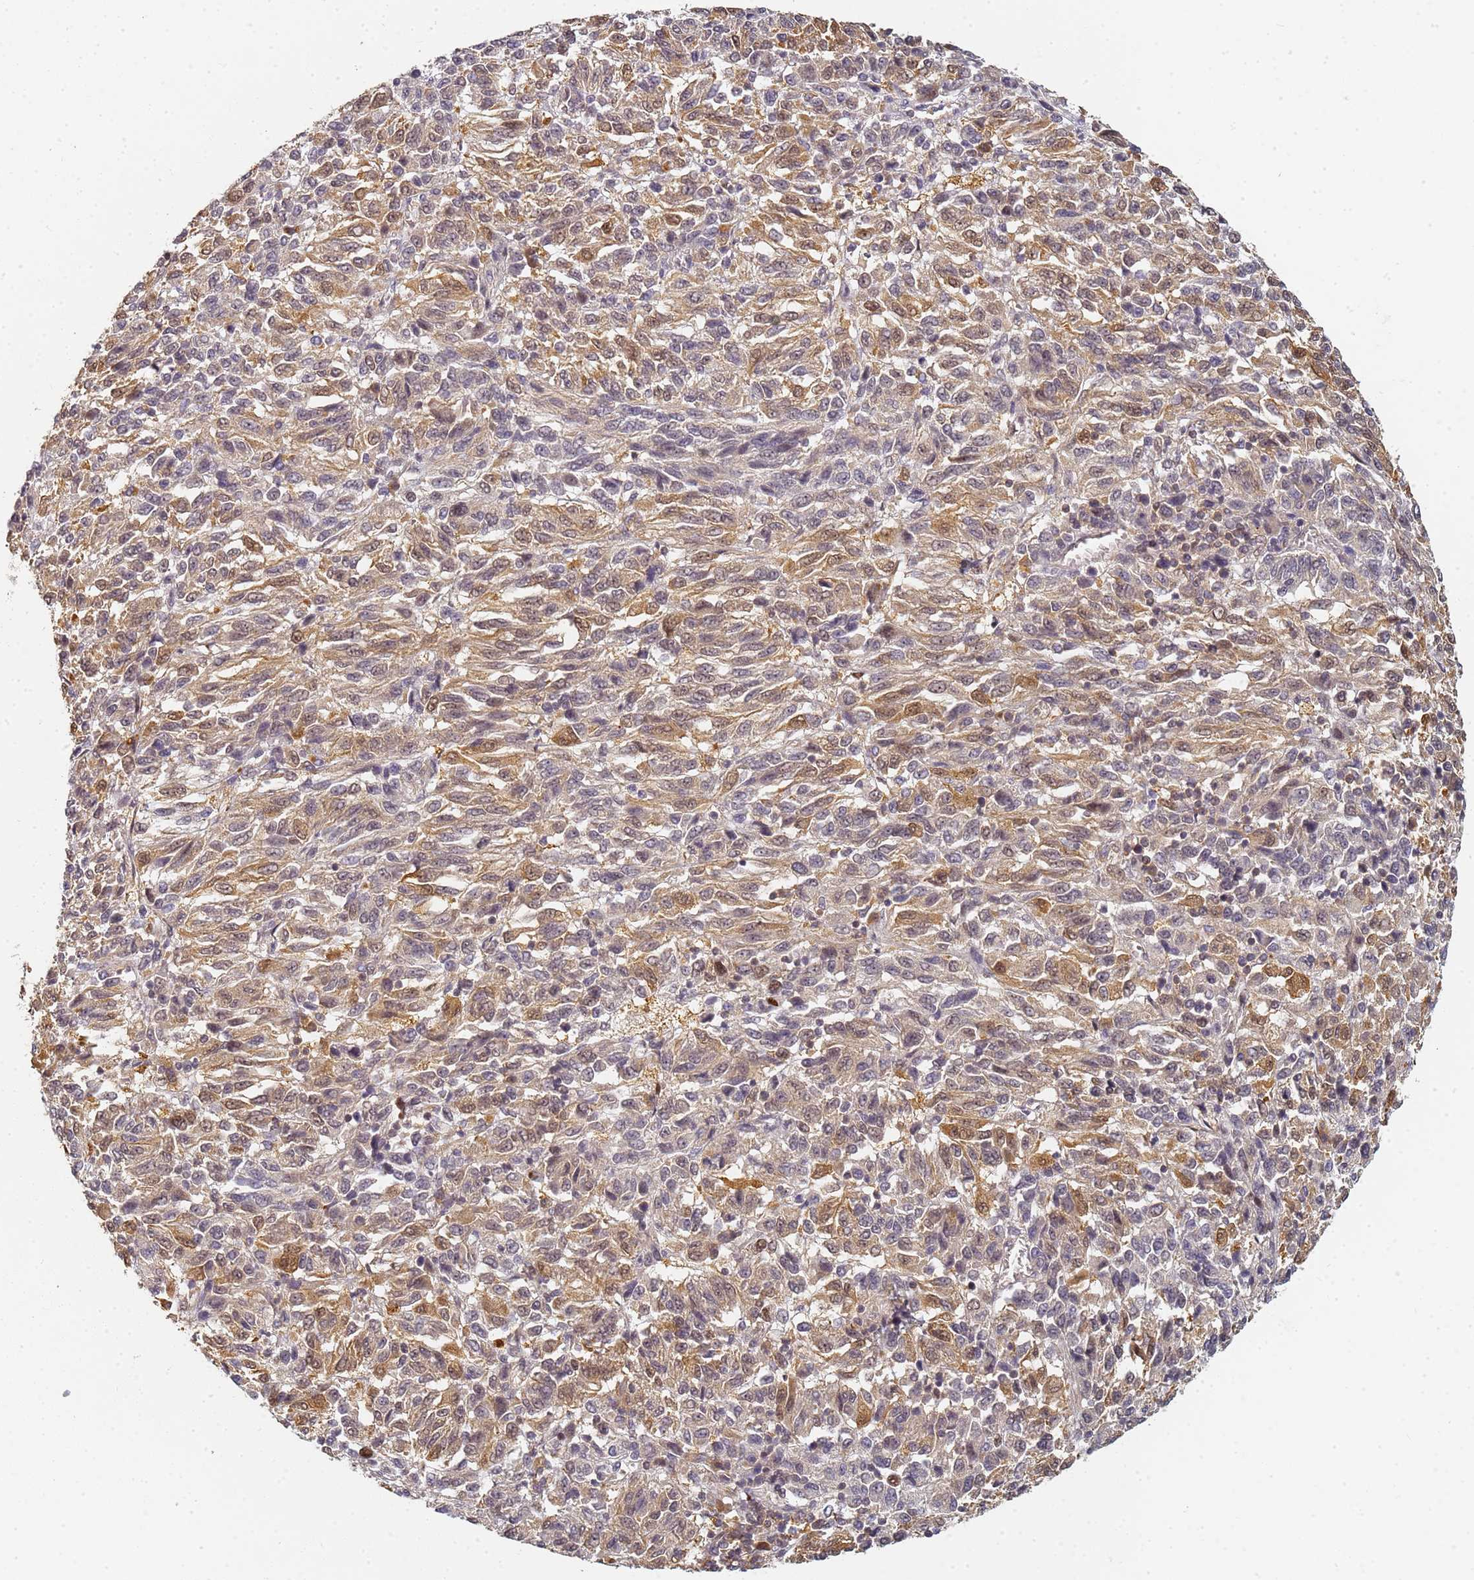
{"staining": {"intensity": "moderate", "quantity": ">75%", "location": "cytoplasmic/membranous,nuclear"}, "tissue": "melanoma", "cell_type": "Tumor cells", "image_type": "cancer", "snomed": [{"axis": "morphology", "description": "Malignant melanoma, Metastatic site"}, {"axis": "topography", "description": "Lung"}], "caption": "IHC staining of malignant melanoma (metastatic site), which demonstrates medium levels of moderate cytoplasmic/membranous and nuclear expression in about >75% of tumor cells indicating moderate cytoplasmic/membranous and nuclear protein staining. The staining was performed using DAB (brown) for protein detection and nuclei were counterstained in hematoxylin (blue).", "gene": "HMCES", "patient": {"sex": "male", "age": 64}}